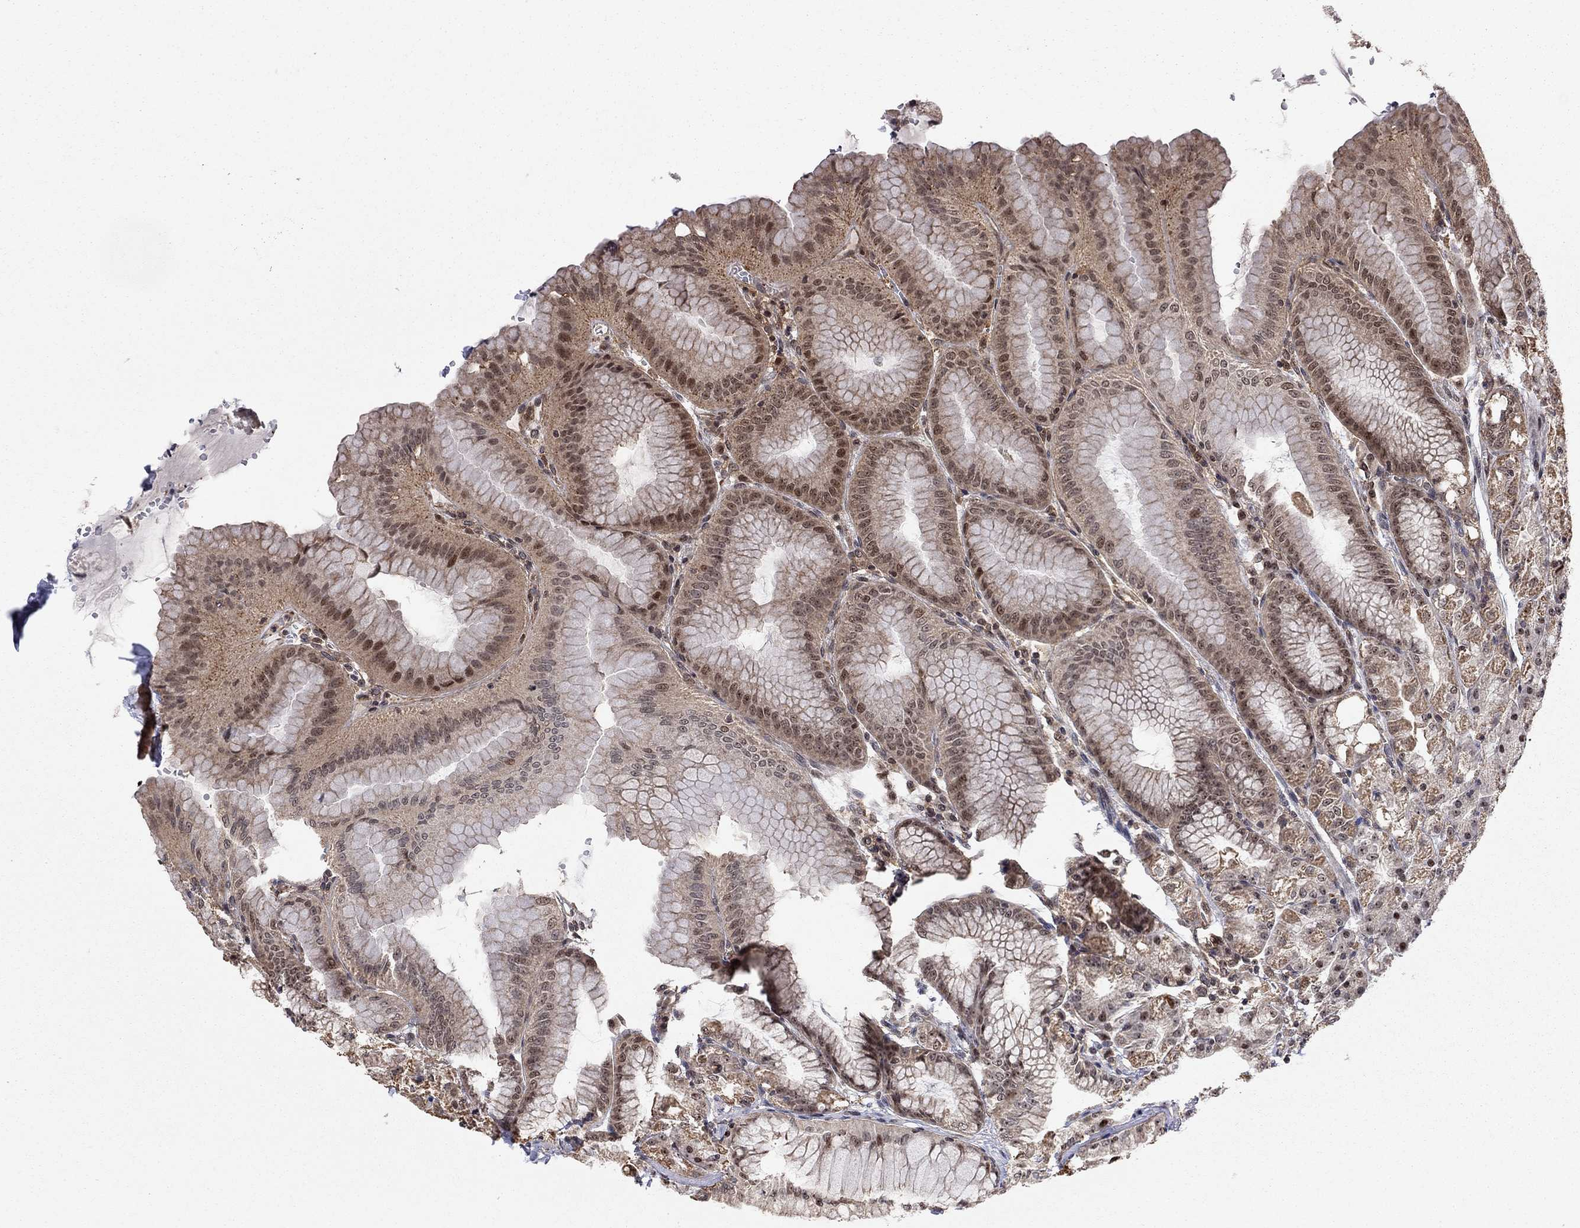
{"staining": {"intensity": "moderate", "quantity": "25%-75%", "location": "cytoplasmic/membranous,nuclear"}, "tissue": "stomach", "cell_type": "Glandular cells", "image_type": "normal", "snomed": [{"axis": "morphology", "description": "Normal tissue, NOS"}, {"axis": "topography", "description": "Stomach"}], "caption": "This micrograph demonstrates immunohistochemistry (IHC) staining of benign stomach, with medium moderate cytoplasmic/membranous,nuclear positivity in about 25%-75% of glandular cells.", "gene": "TDP1", "patient": {"sex": "male", "age": 71}}